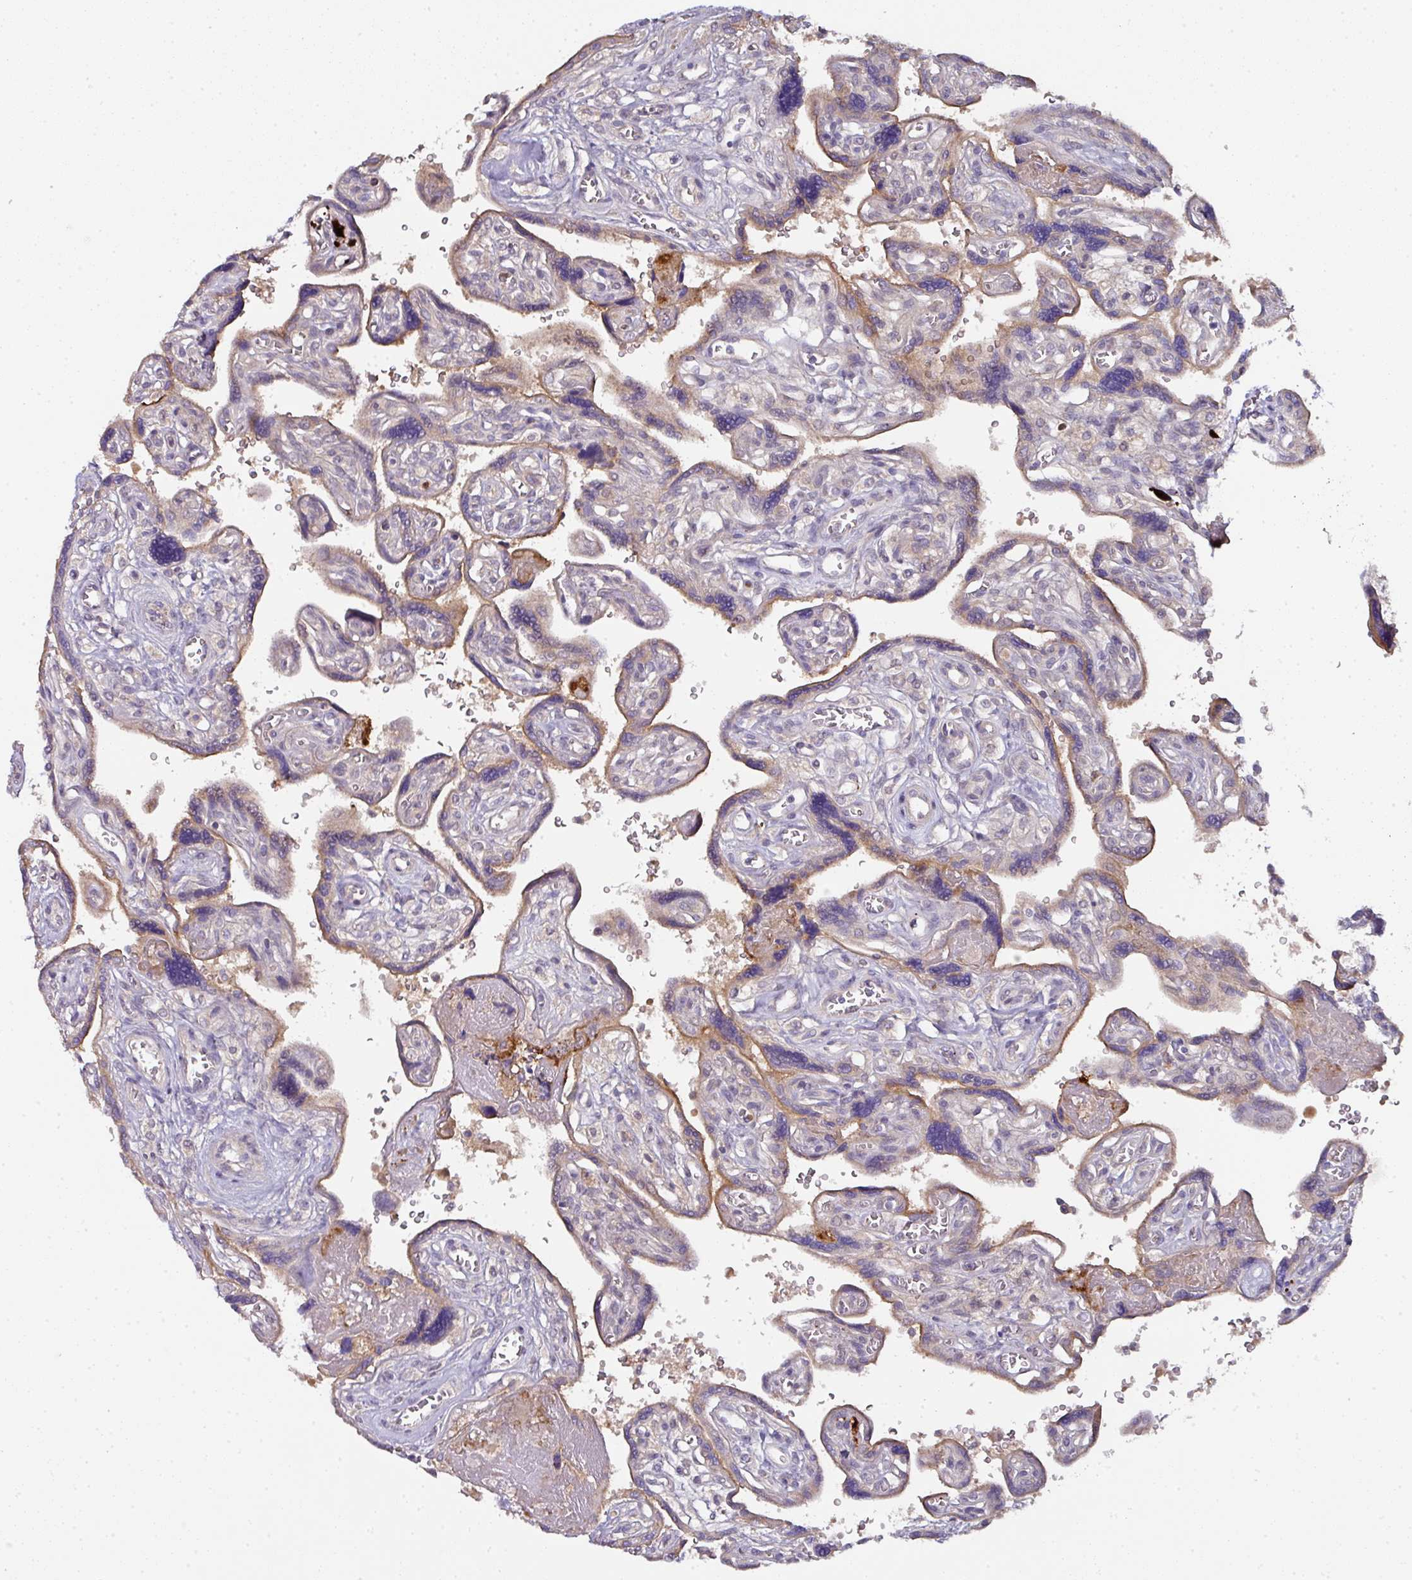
{"staining": {"intensity": "moderate", "quantity": ">75%", "location": "cytoplasmic/membranous"}, "tissue": "placenta", "cell_type": "Decidual cells", "image_type": "normal", "snomed": [{"axis": "morphology", "description": "Normal tissue, NOS"}, {"axis": "topography", "description": "Placenta"}], "caption": "IHC (DAB (3,3'-diaminobenzidine)) staining of normal placenta demonstrates moderate cytoplasmic/membranous protein staining in about >75% of decidual cells.", "gene": "CTDSP2", "patient": {"sex": "female", "age": 39}}